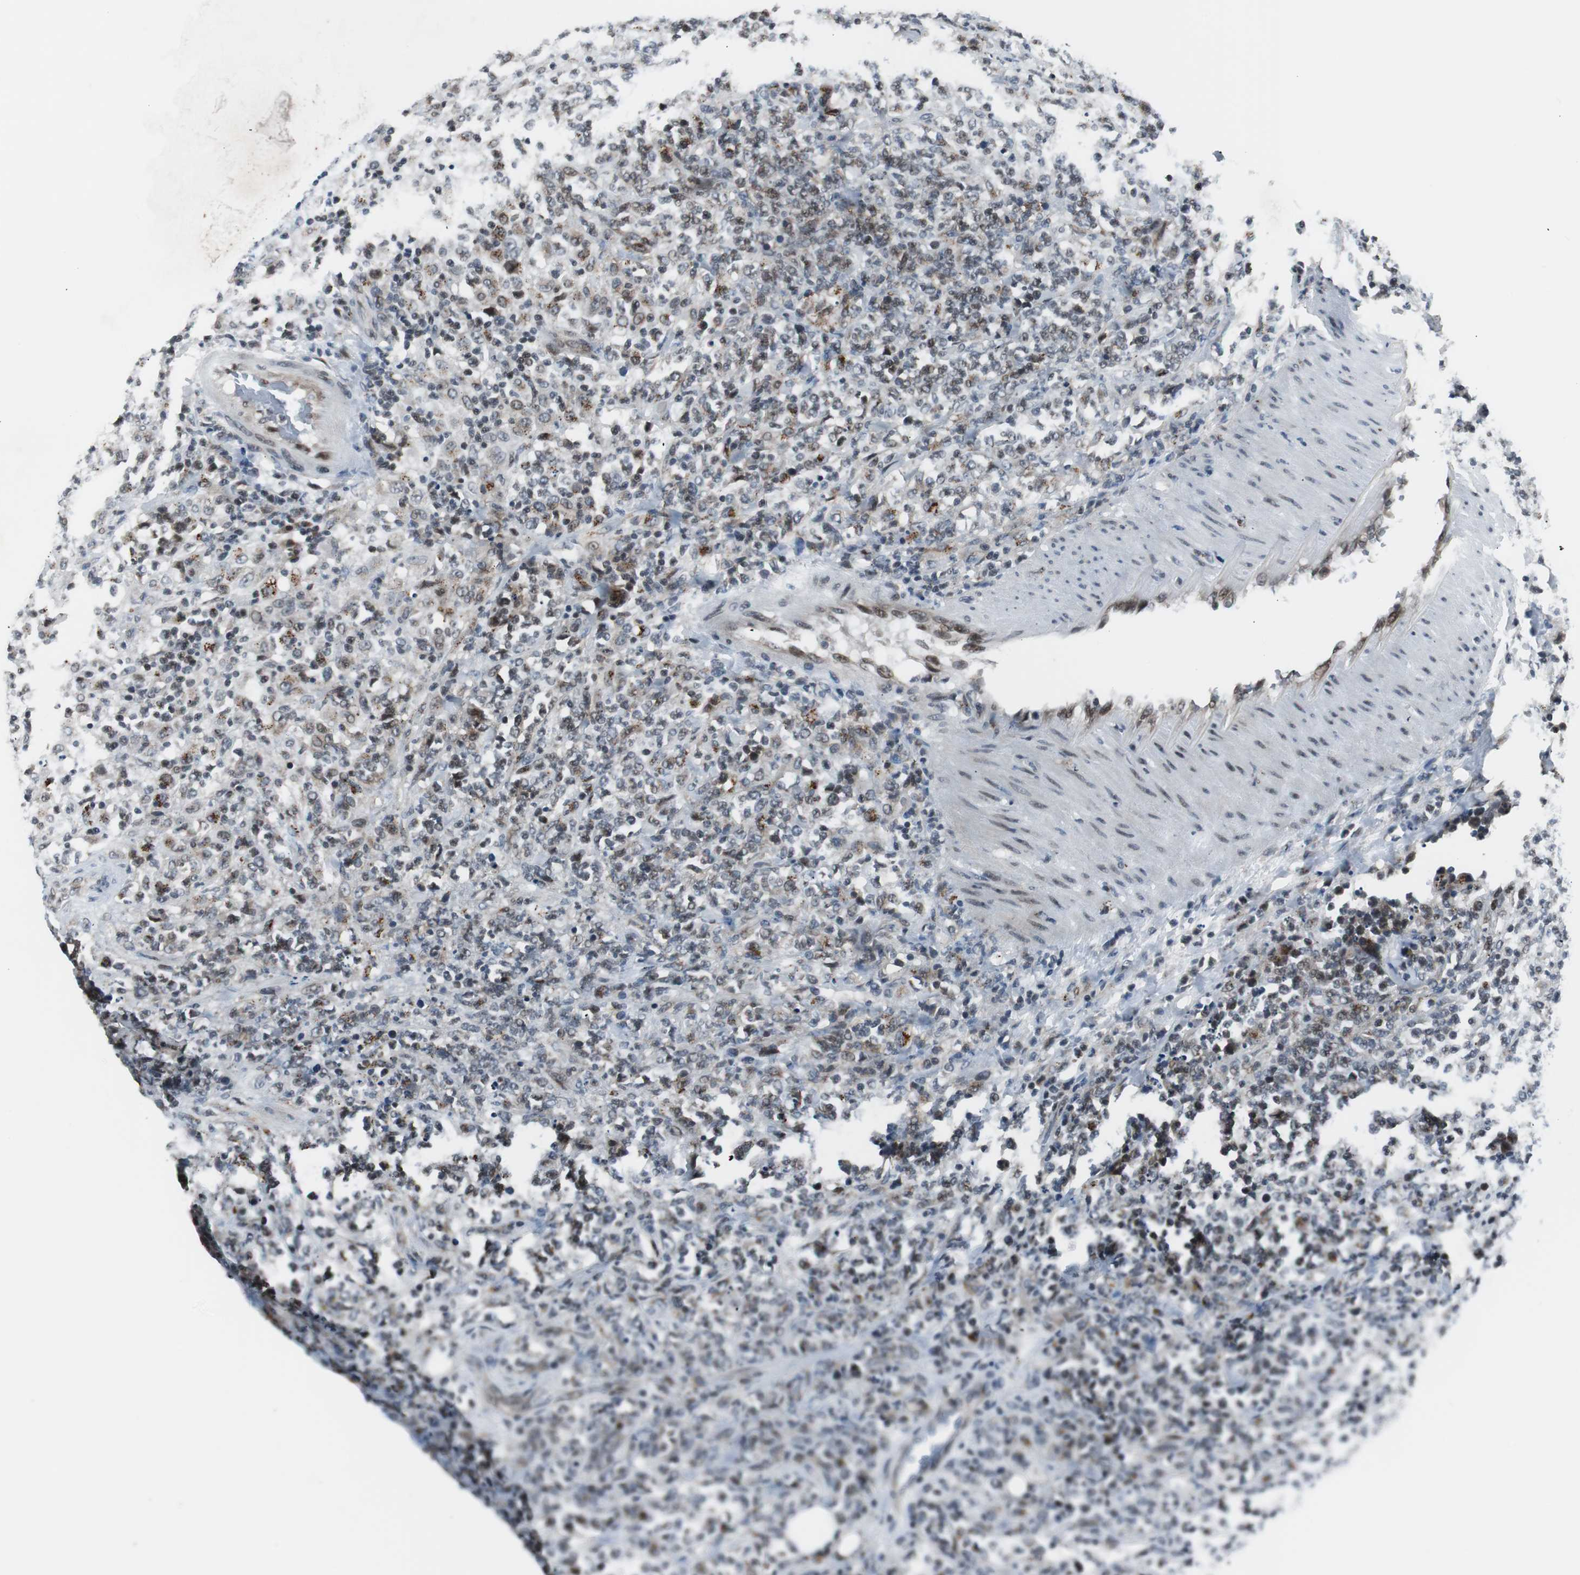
{"staining": {"intensity": "moderate", "quantity": "<25%", "location": "cytoplasmic/membranous,nuclear"}, "tissue": "lymphoma", "cell_type": "Tumor cells", "image_type": "cancer", "snomed": [{"axis": "morphology", "description": "Malignant lymphoma, non-Hodgkin's type, High grade"}, {"axis": "topography", "description": "Soft tissue"}], "caption": "Moderate cytoplasmic/membranous and nuclear positivity for a protein is appreciated in about <25% of tumor cells of lymphoma using immunohistochemistry.", "gene": "BOLA1", "patient": {"sex": "male", "age": 18}}